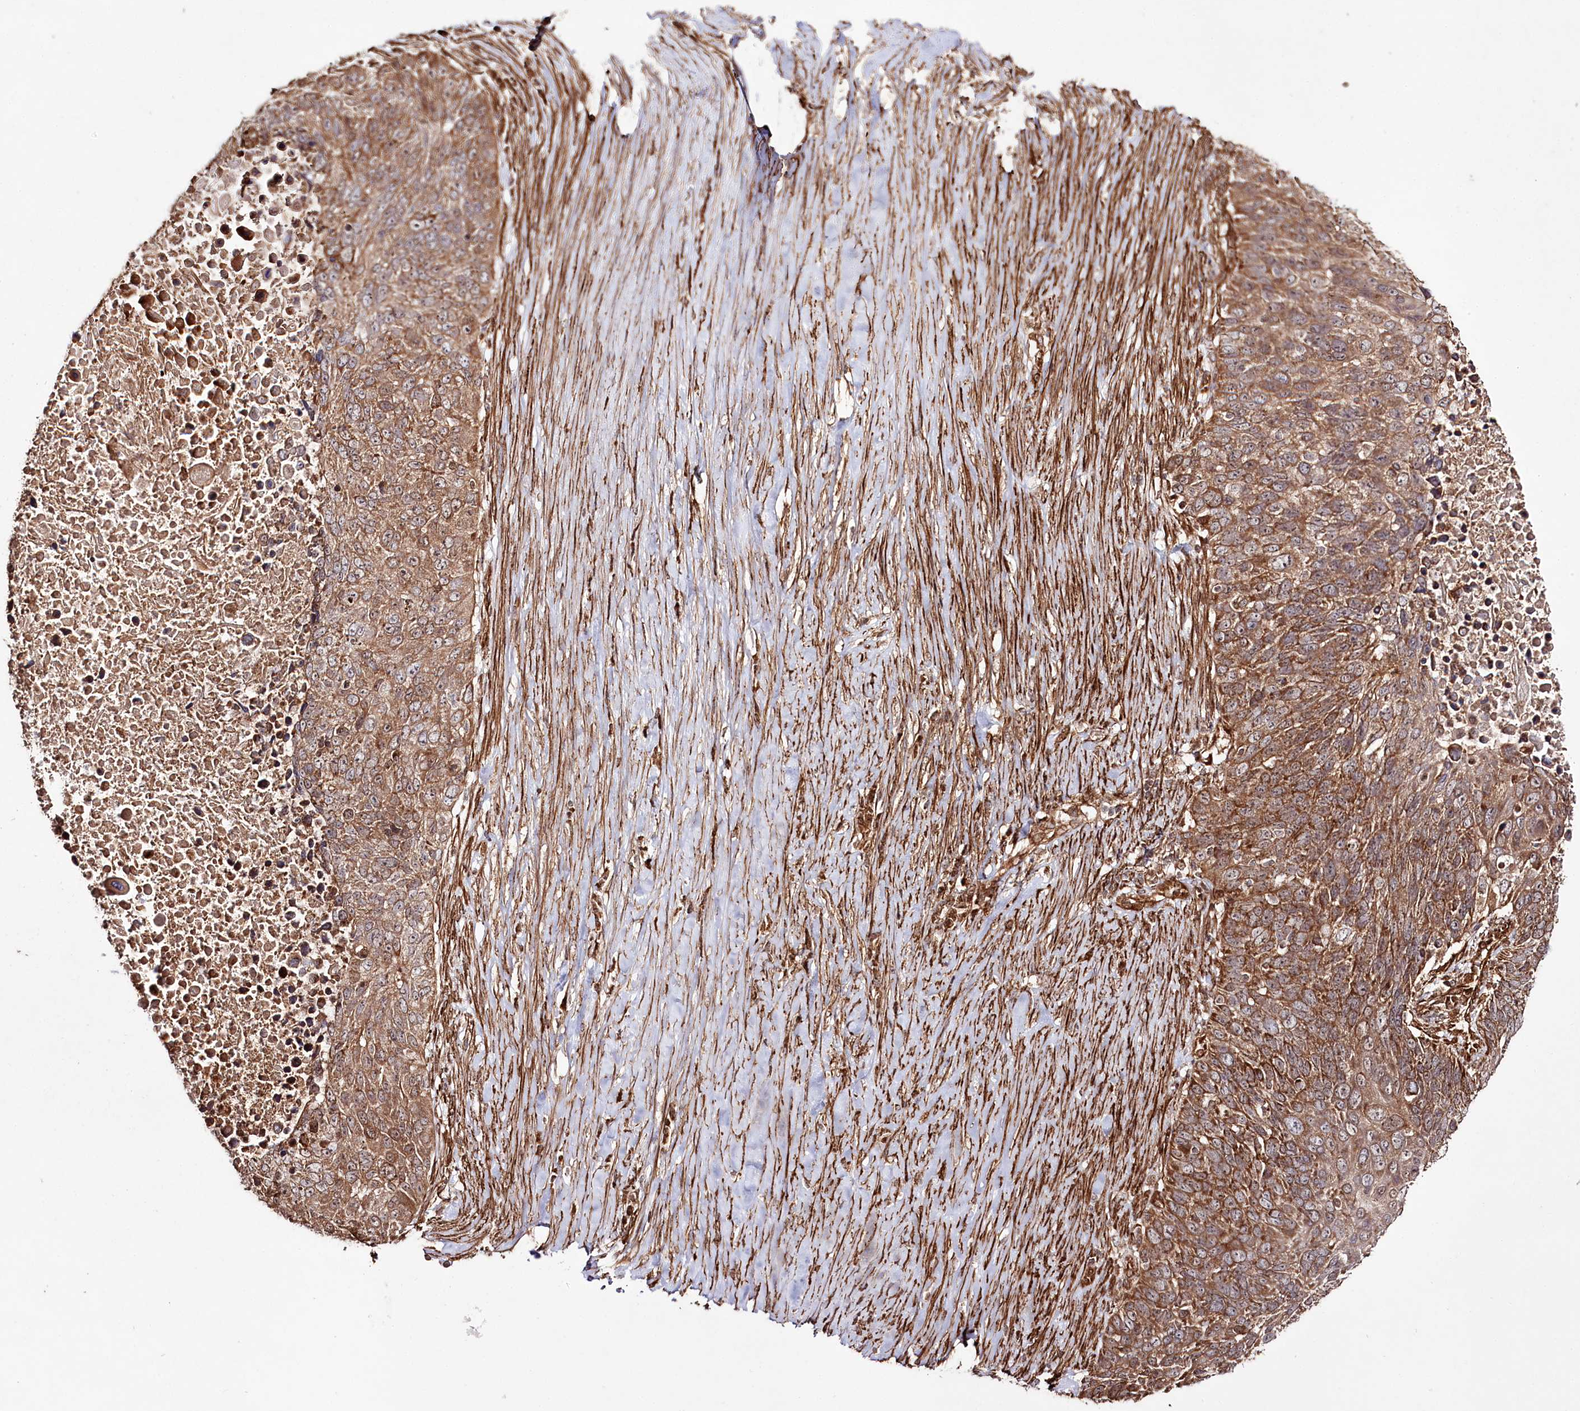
{"staining": {"intensity": "moderate", "quantity": ">75%", "location": "cytoplasmic/membranous"}, "tissue": "lung cancer", "cell_type": "Tumor cells", "image_type": "cancer", "snomed": [{"axis": "morphology", "description": "Normal tissue, NOS"}, {"axis": "morphology", "description": "Squamous cell carcinoma, NOS"}, {"axis": "topography", "description": "Lymph node"}, {"axis": "topography", "description": "Lung"}], "caption": "The immunohistochemical stain shows moderate cytoplasmic/membranous expression in tumor cells of lung squamous cell carcinoma tissue. The protein of interest is shown in brown color, while the nuclei are stained blue.", "gene": "REXO2", "patient": {"sex": "male", "age": 66}}